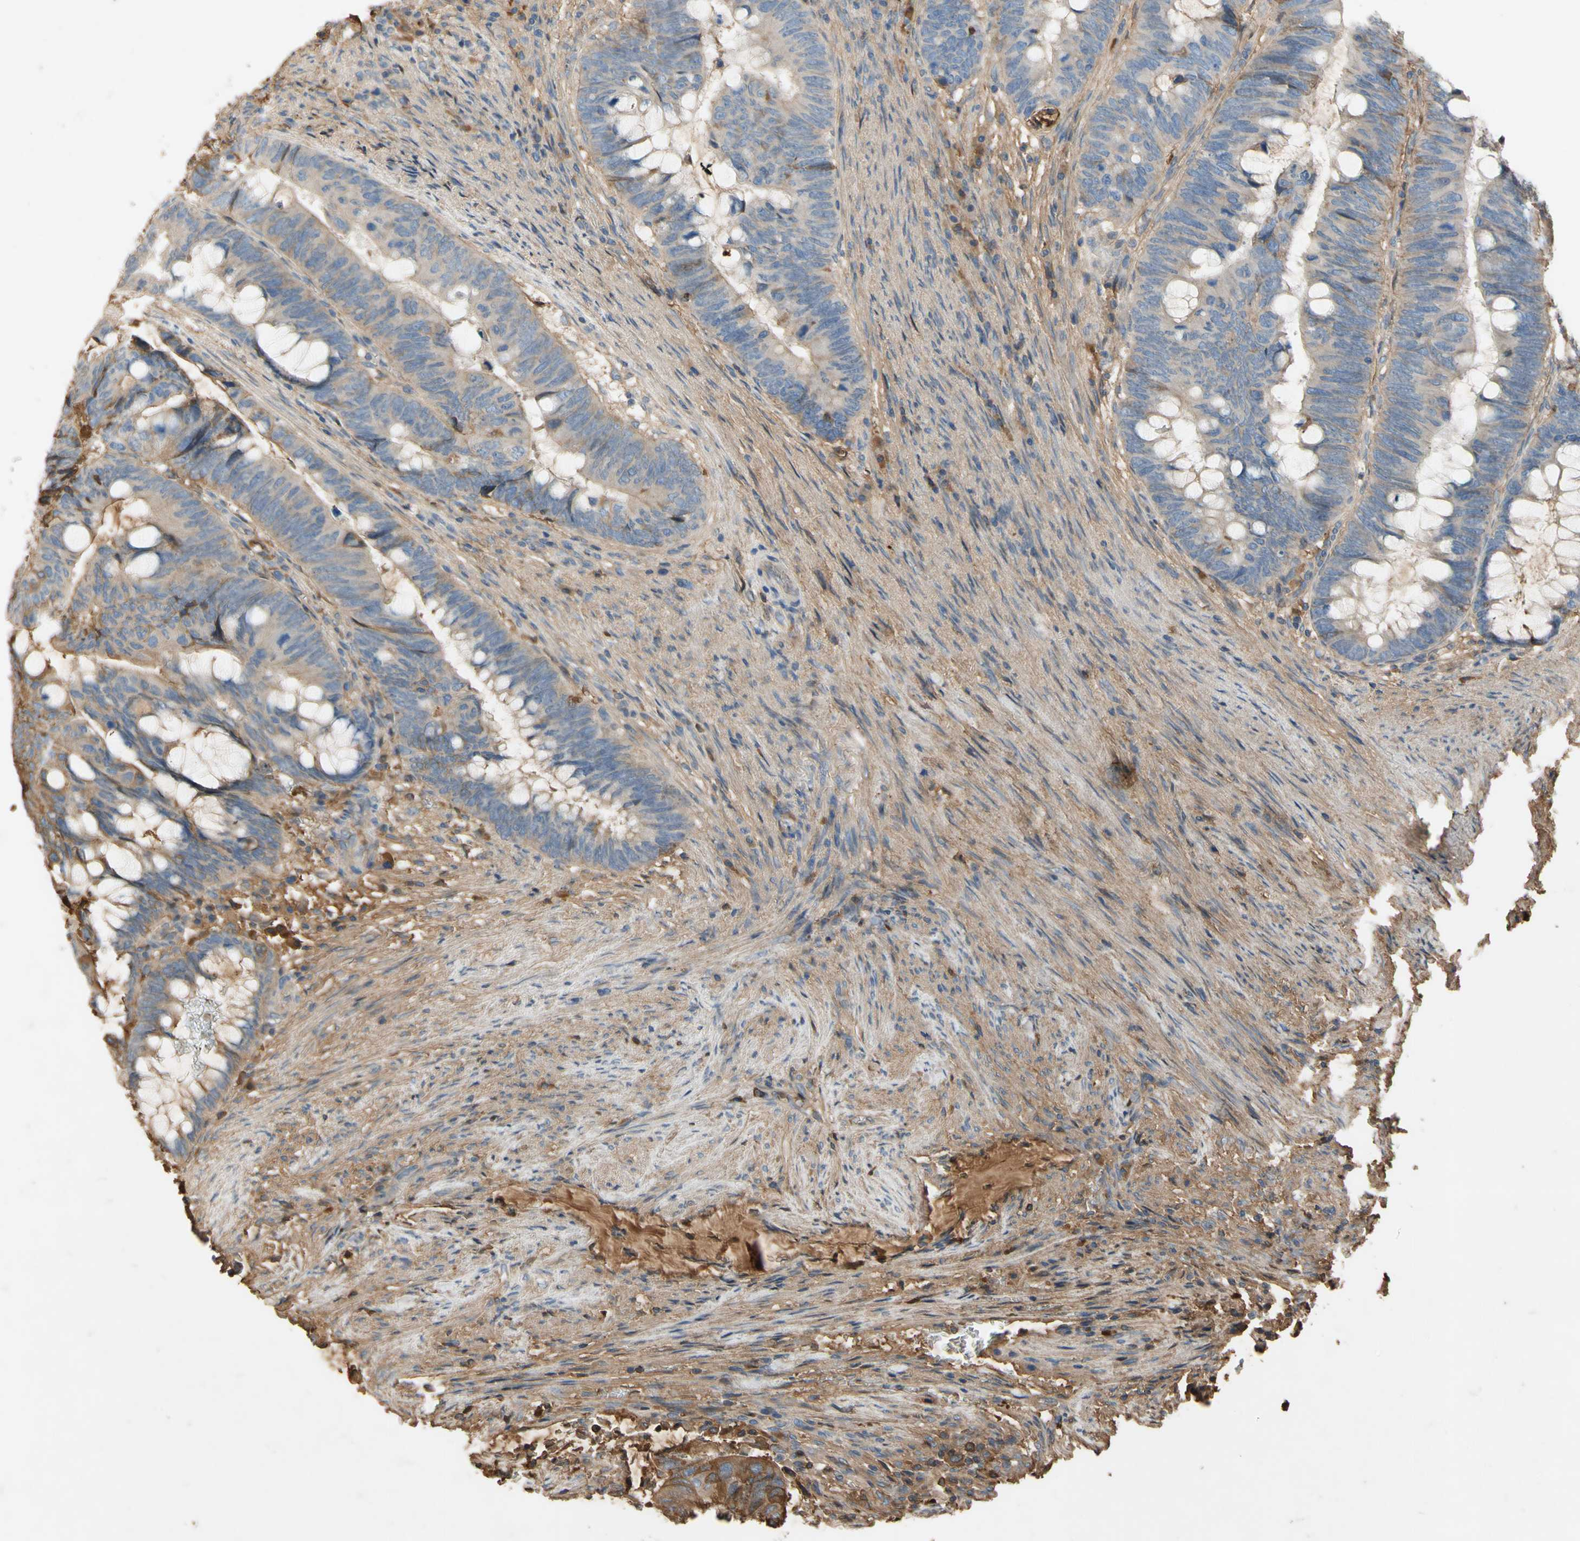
{"staining": {"intensity": "weak", "quantity": ">75%", "location": "cytoplasmic/membranous"}, "tissue": "colorectal cancer", "cell_type": "Tumor cells", "image_type": "cancer", "snomed": [{"axis": "morphology", "description": "Normal tissue, NOS"}, {"axis": "morphology", "description": "Adenocarcinoma, NOS"}, {"axis": "topography", "description": "Rectum"}, {"axis": "topography", "description": "Peripheral nerve tissue"}], "caption": "Immunohistochemistry (IHC) micrograph of neoplastic tissue: human adenocarcinoma (colorectal) stained using immunohistochemistry (IHC) exhibits low levels of weak protein expression localized specifically in the cytoplasmic/membranous of tumor cells, appearing as a cytoplasmic/membranous brown color.", "gene": "TIMP2", "patient": {"sex": "male", "age": 92}}